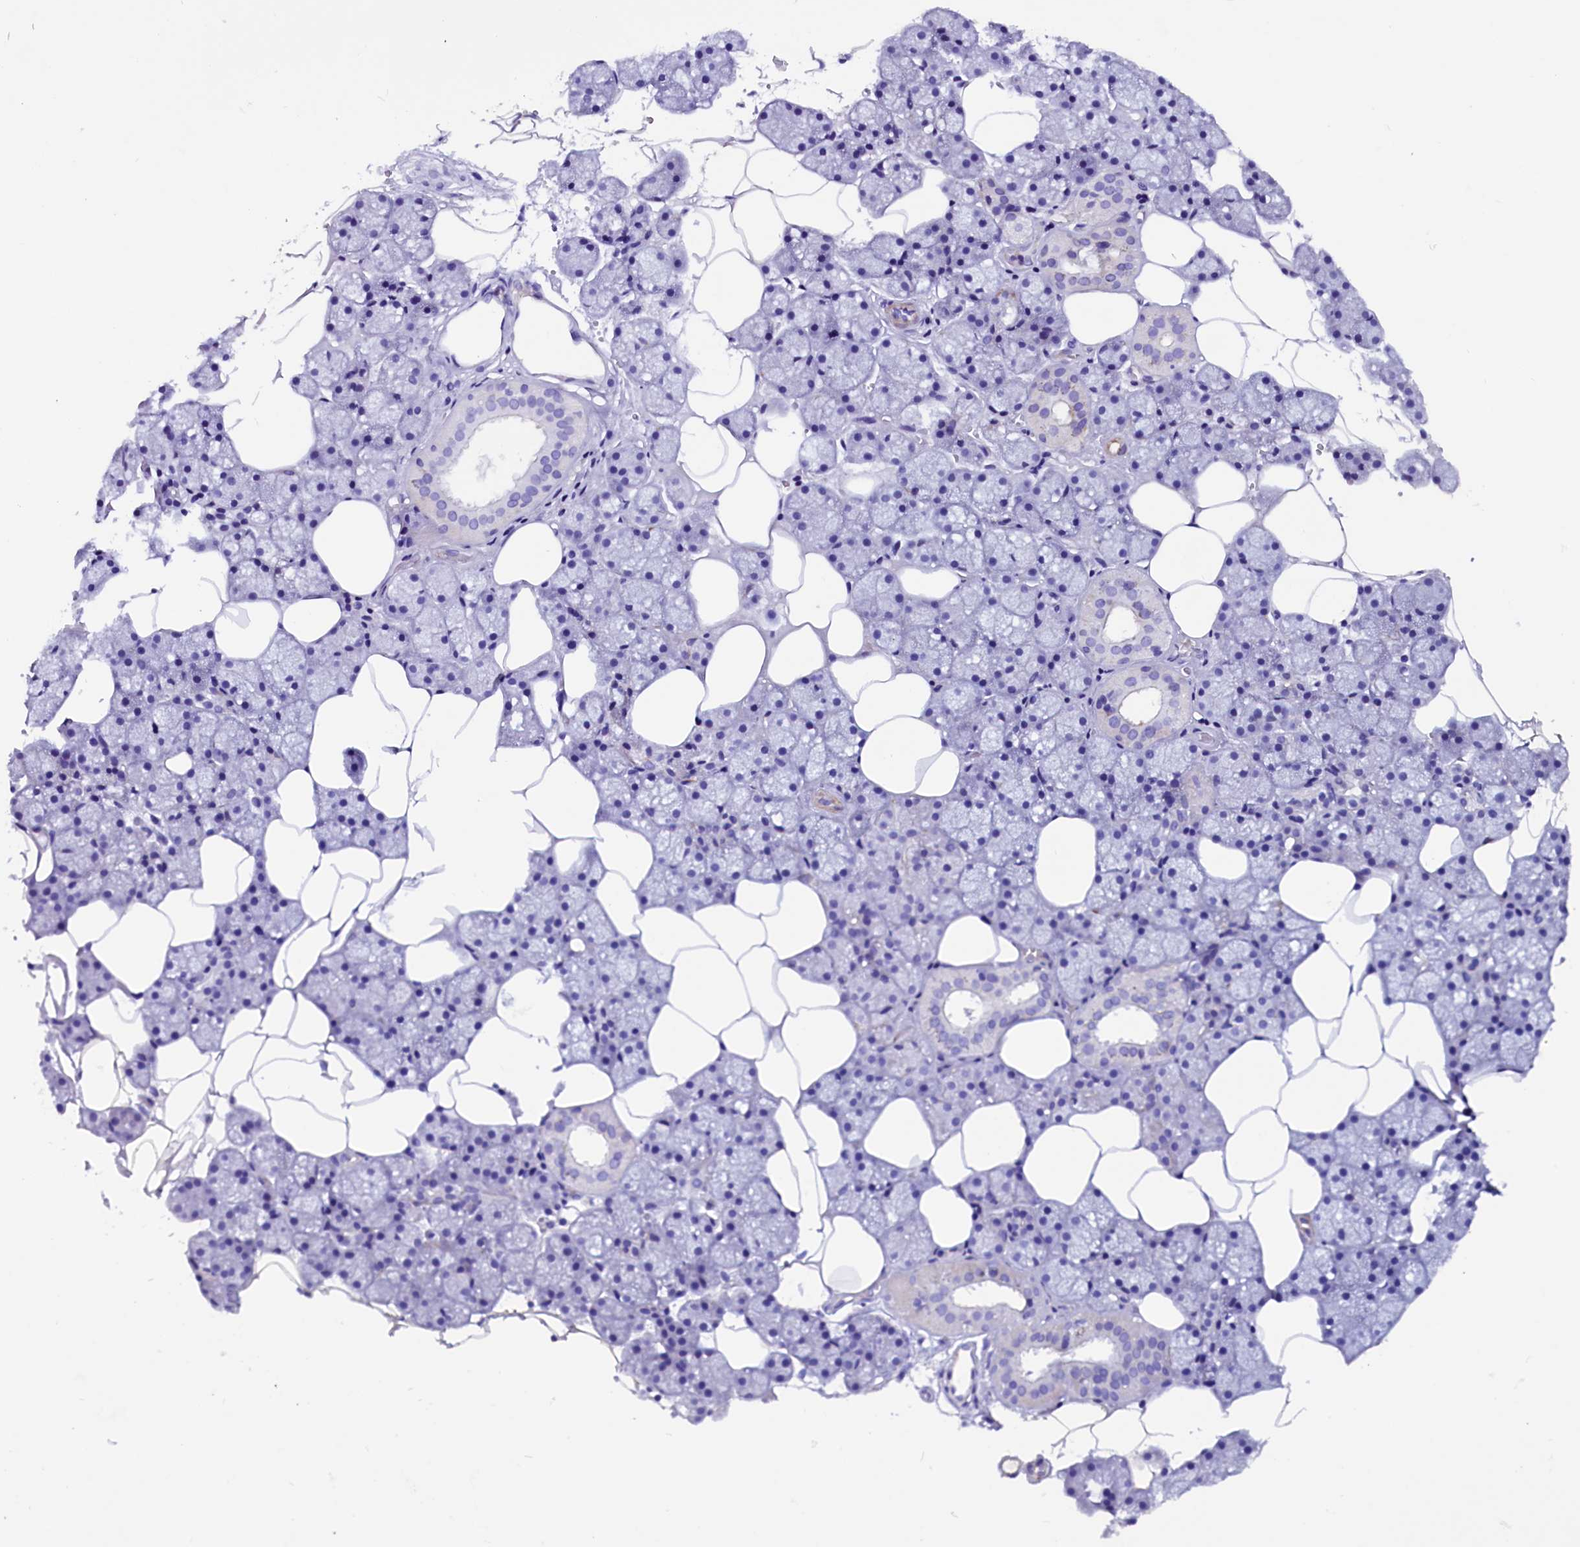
{"staining": {"intensity": "negative", "quantity": "none", "location": "none"}, "tissue": "salivary gland", "cell_type": "Glandular cells", "image_type": "normal", "snomed": [{"axis": "morphology", "description": "Normal tissue, NOS"}, {"axis": "topography", "description": "Salivary gland"}], "caption": "Immunohistochemistry histopathology image of normal salivary gland stained for a protein (brown), which shows no positivity in glandular cells.", "gene": "ZNF749", "patient": {"sex": "male", "age": 62}}